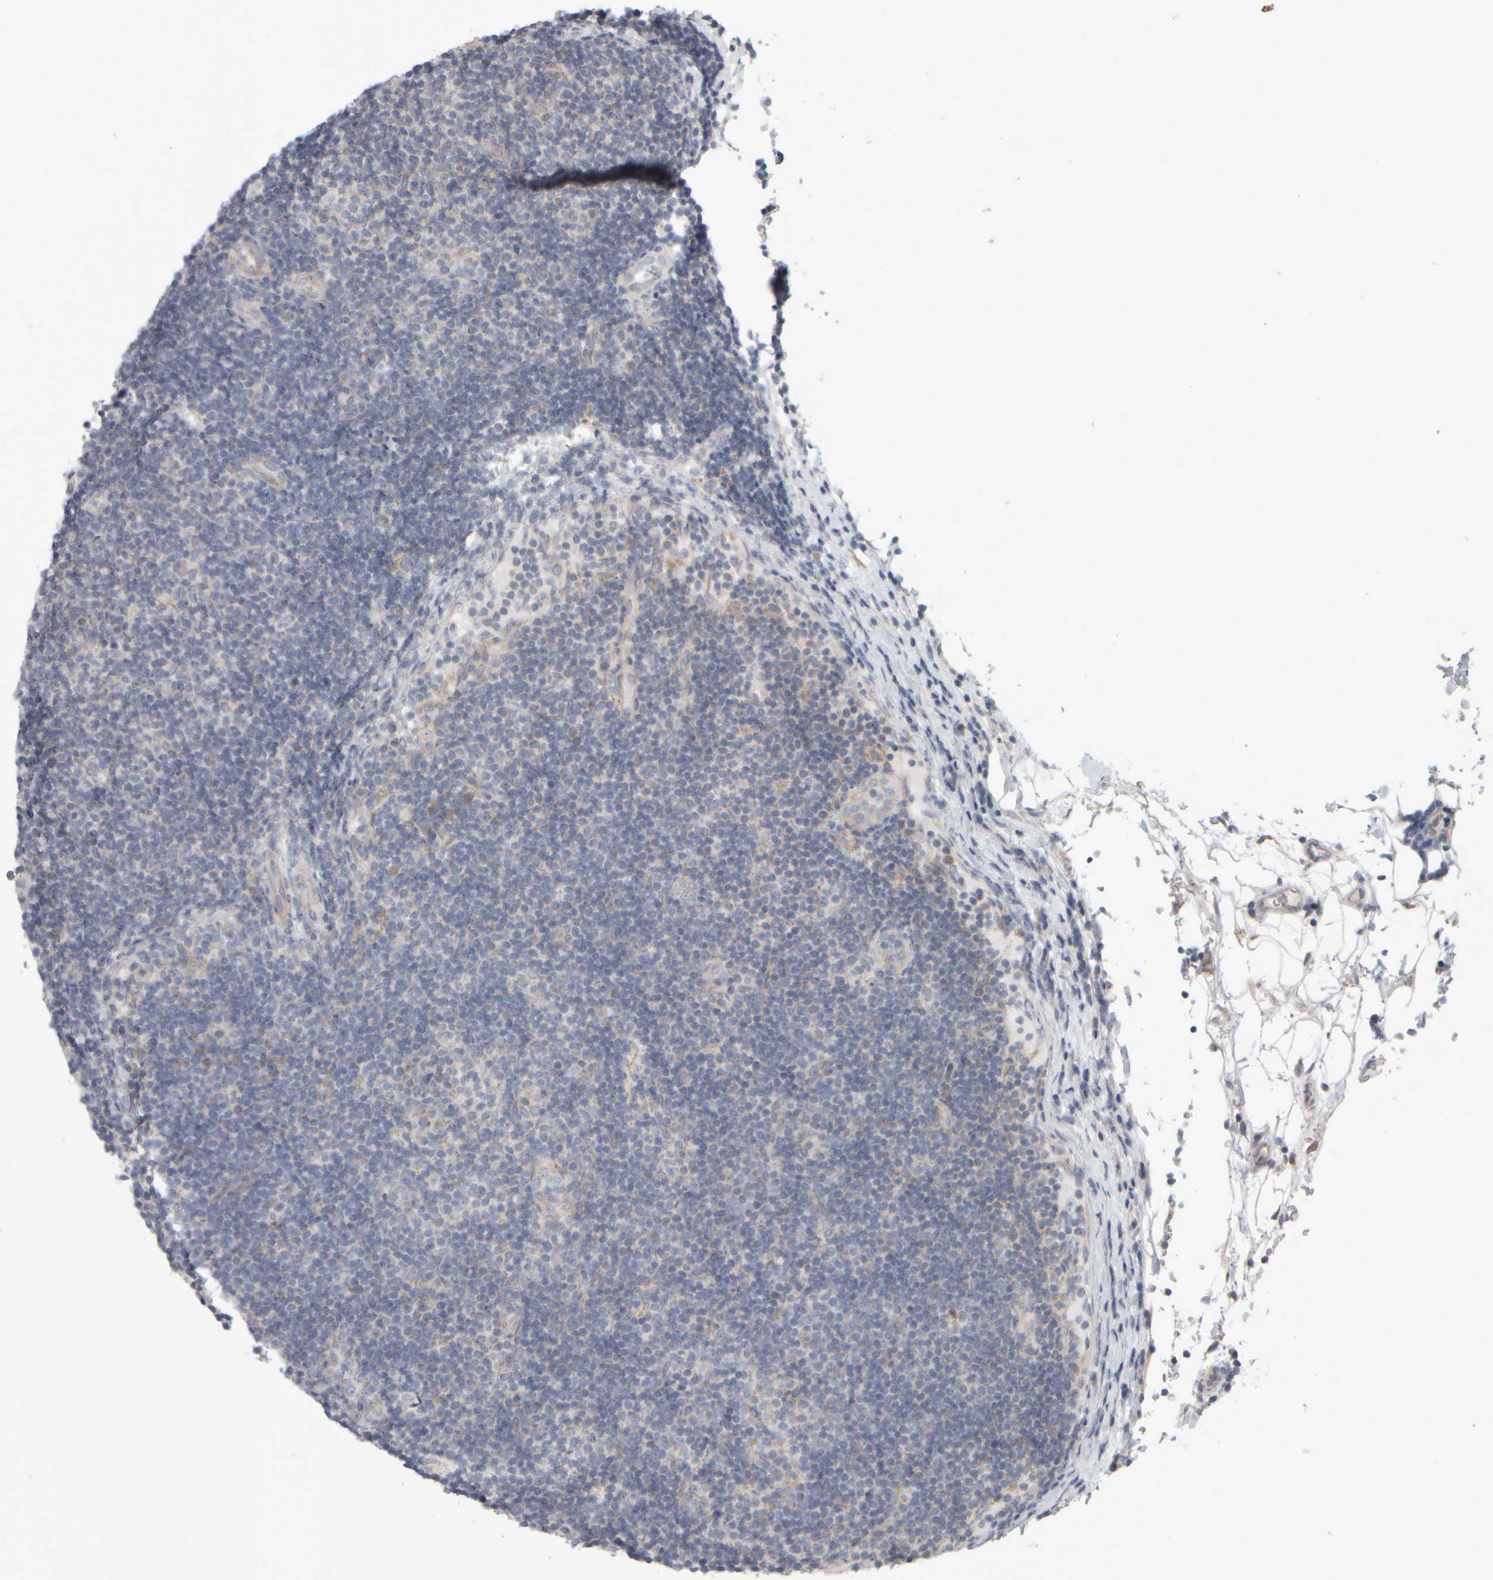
{"staining": {"intensity": "weak", "quantity": "<25%", "location": "cytoplasmic/membranous"}, "tissue": "lymphoma", "cell_type": "Tumor cells", "image_type": "cancer", "snomed": [{"axis": "morphology", "description": "Malignant lymphoma, non-Hodgkin's type, Low grade"}, {"axis": "topography", "description": "Lymph node"}], "caption": "Human malignant lymphoma, non-Hodgkin's type (low-grade) stained for a protein using IHC reveals no positivity in tumor cells.", "gene": "SCO1", "patient": {"sex": "male", "age": 83}}